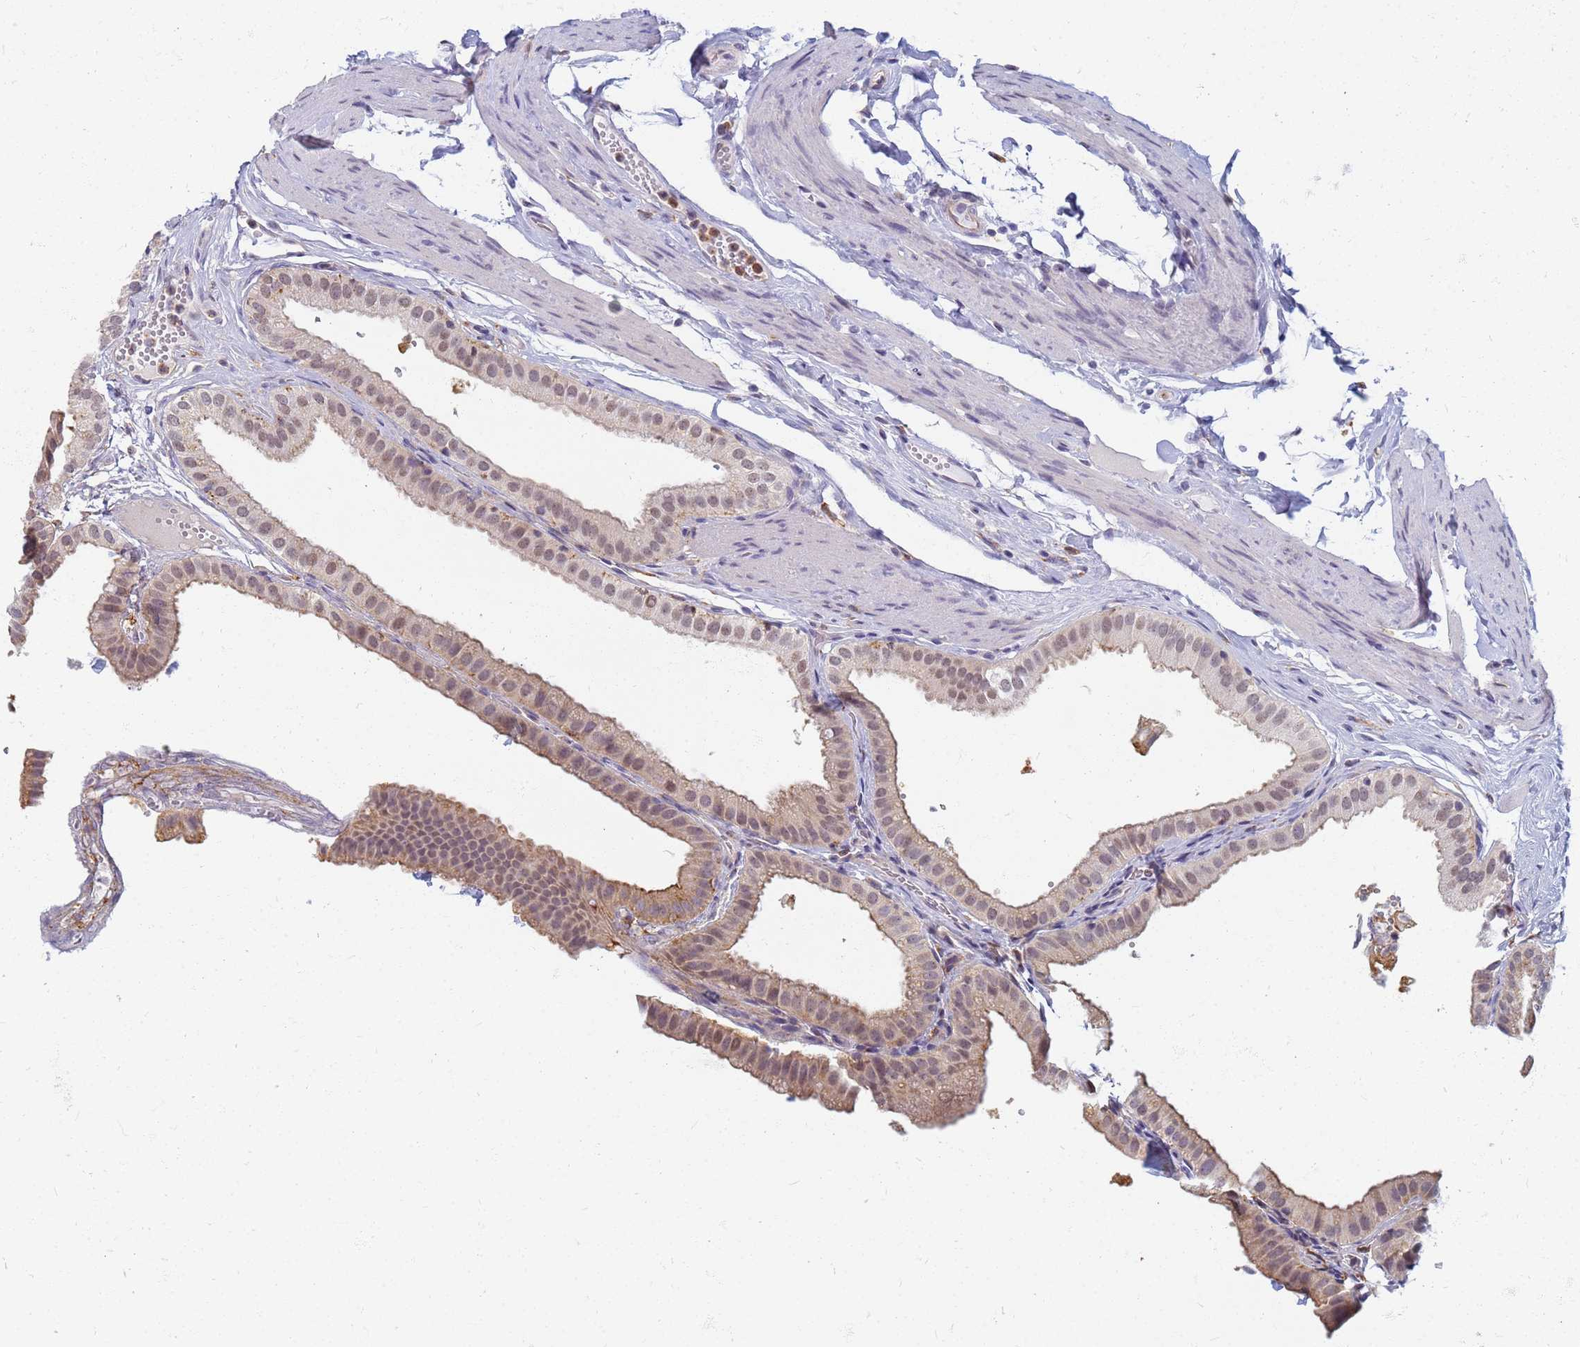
{"staining": {"intensity": "moderate", "quantity": "25%-75%", "location": "cytoplasmic/membranous,nuclear"}, "tissue": "gallbladder", "cell_type": "Glandular cells", "image_type": "normal", "snomed": [{"axis": "morphology", "description": "Normal tissue, NOS"}, {"axis": "topography", "description": "Gallbladder"}], "caption": "Immunohistochemical staining of unremarkable human gallbladder exhibits moderate cytoplasmic/membranous,nuclear protein expression in about 25%-75% of glandular cells.", "gene": "ATP6V1E1", "patient": {"sex": "female", "age": 61}}